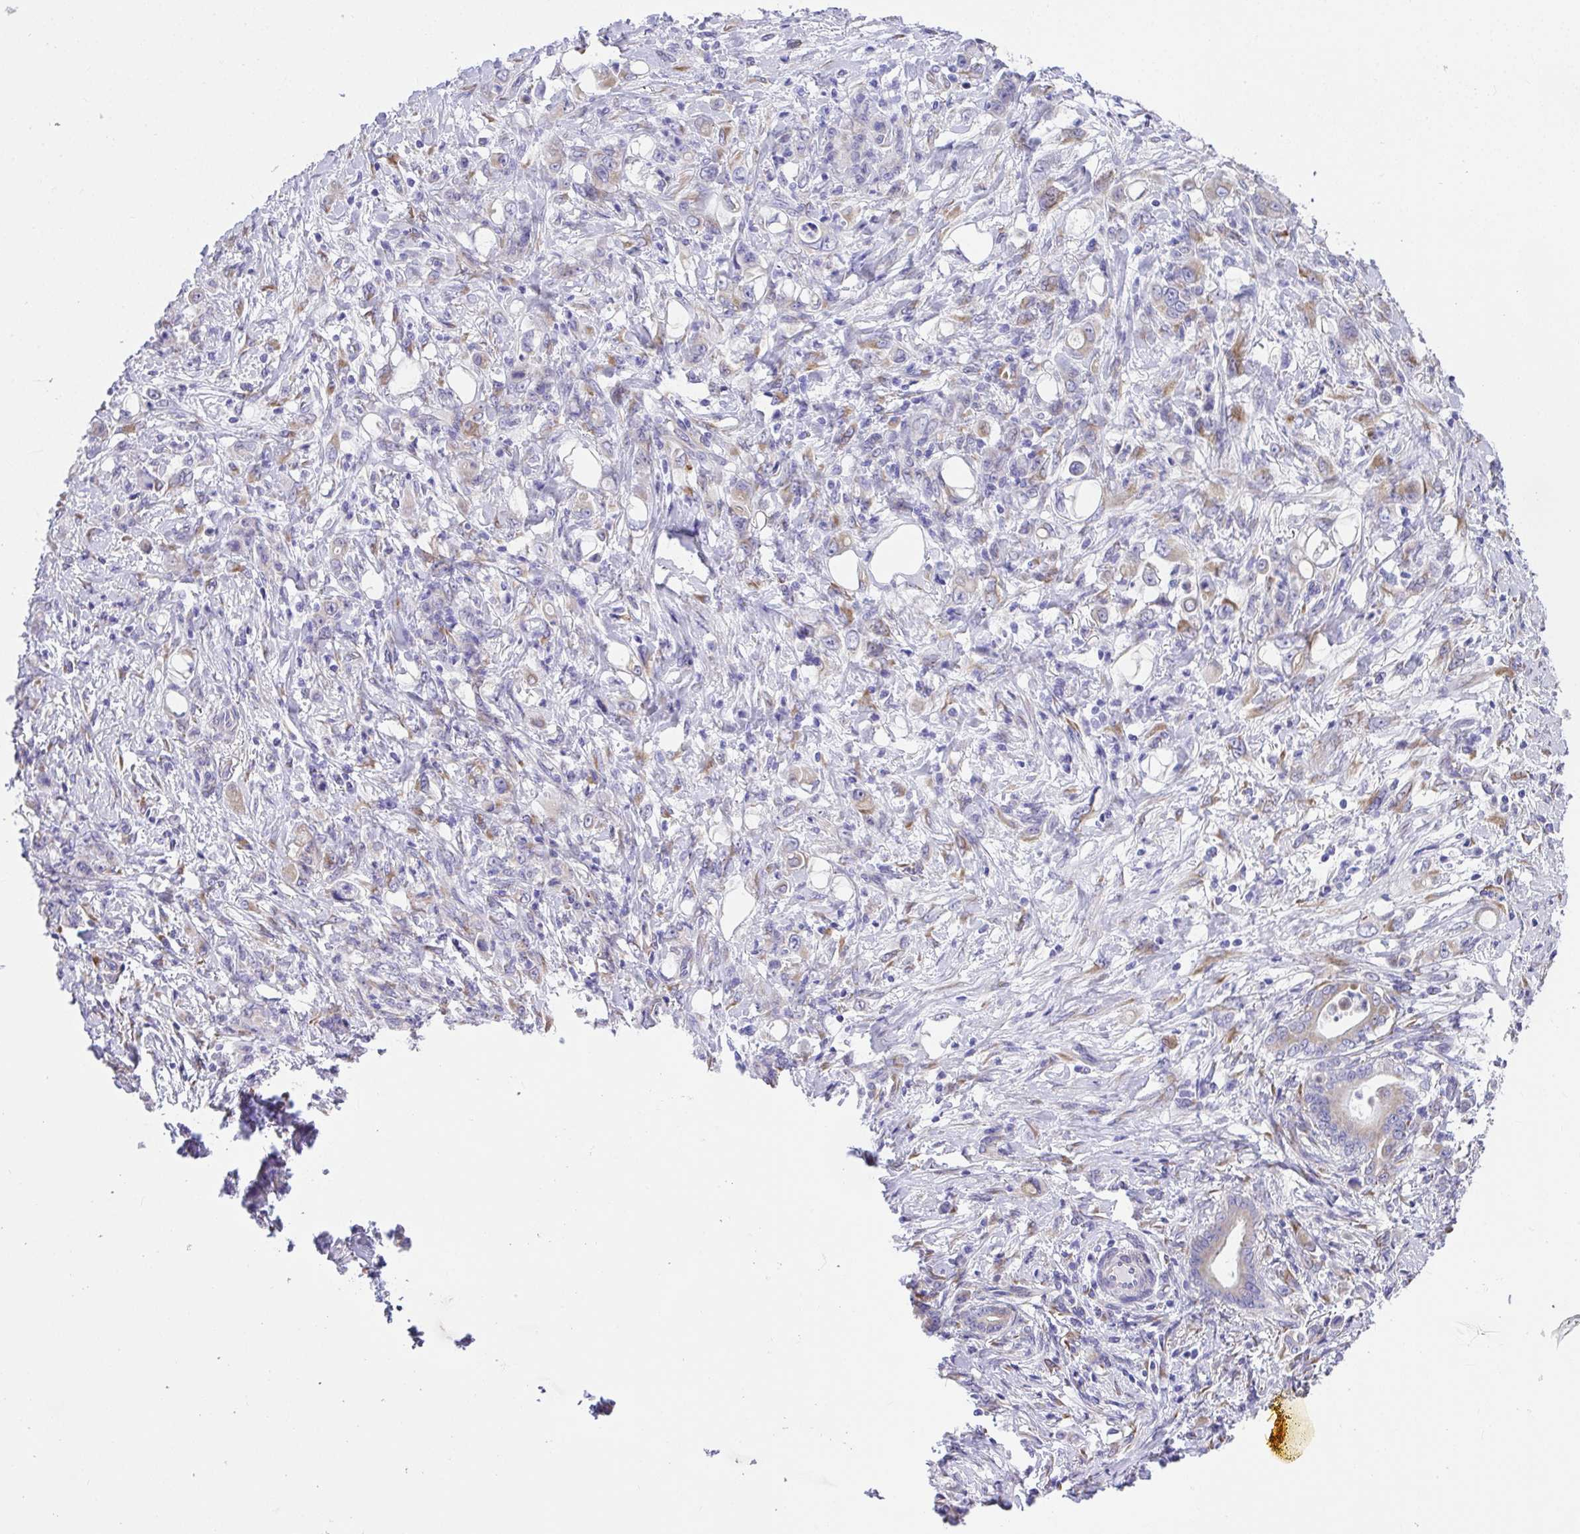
{"staining": {"intensity": "negative", "quantity": "none", "location": "none"}, "tissue": "stomach cancer", "cell_type": "Tumor cells", "image_type": "cancer", "snomed": [{"axis": "morphology", "description": "Adenocarcinoma, NOS"}, {"axis": "topography", "description": "Stomach"}], "caption": "The histopathology image demonstrates no staining of tumor cells in stomach cancer.", "gene": "ADRA2C", "patient": {"sex": "female", "age": 79}}